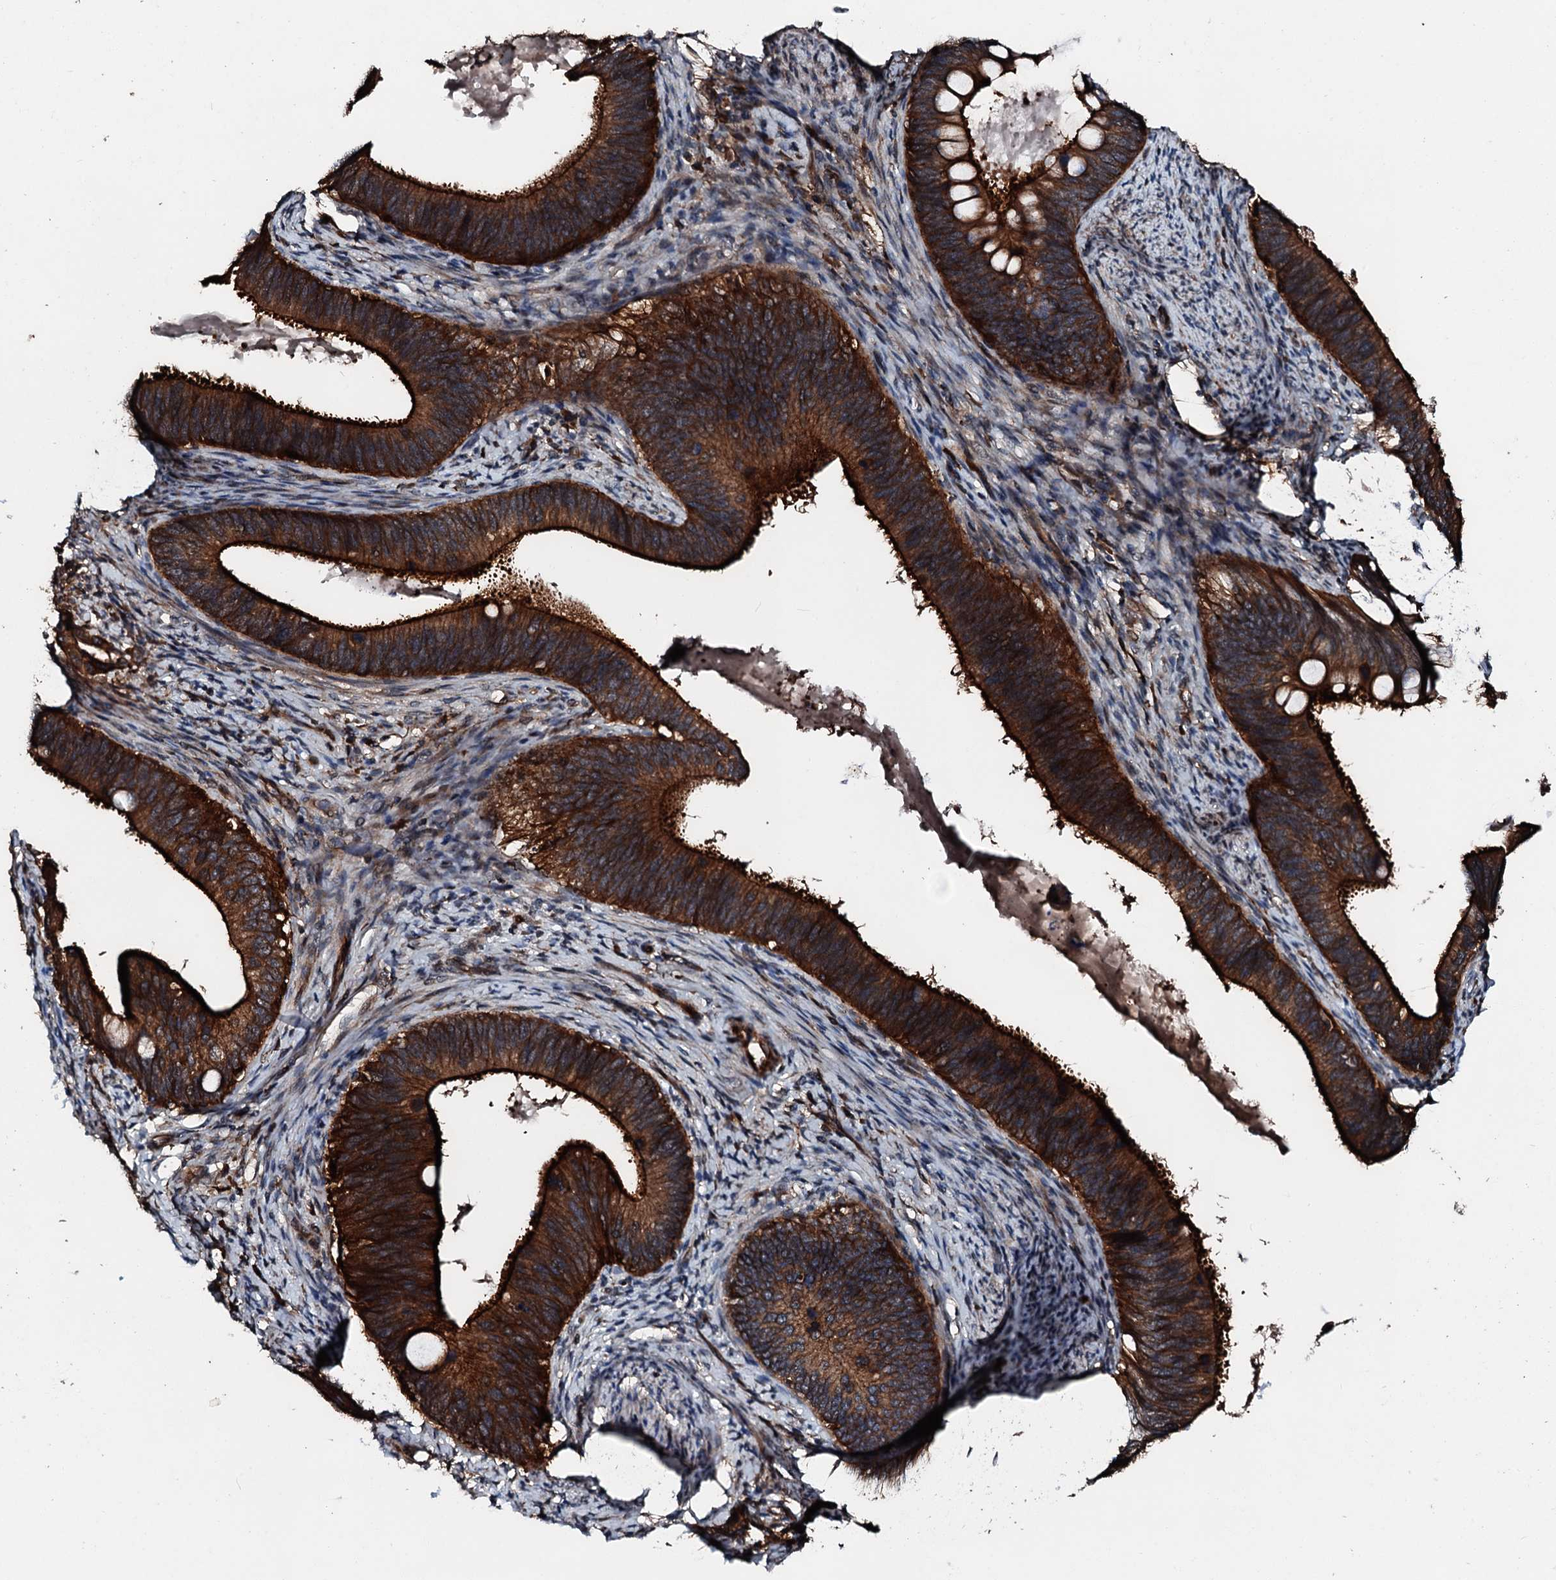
{"staining": {"intensity": "strong", "quantity": ">75%", "location": "cytoplasmic/membranous"}, "tissue": "cervical cancer", "cell_type": "Tumor cells", "image_type": "cancer", "snomed": [{"axis": "morphology", "description": "Adenocarcinoma, NOS"}, {"axis": "topography", "description": "Cervix"}], "caption": "An image of cervical cancer (adenocarcinoma) stained for a protein exhibits strong cytoplasmic/membranous brown staining in tumor cells.", "gene": "FGD4", "patient": {"sex": "female", "age": 42}}